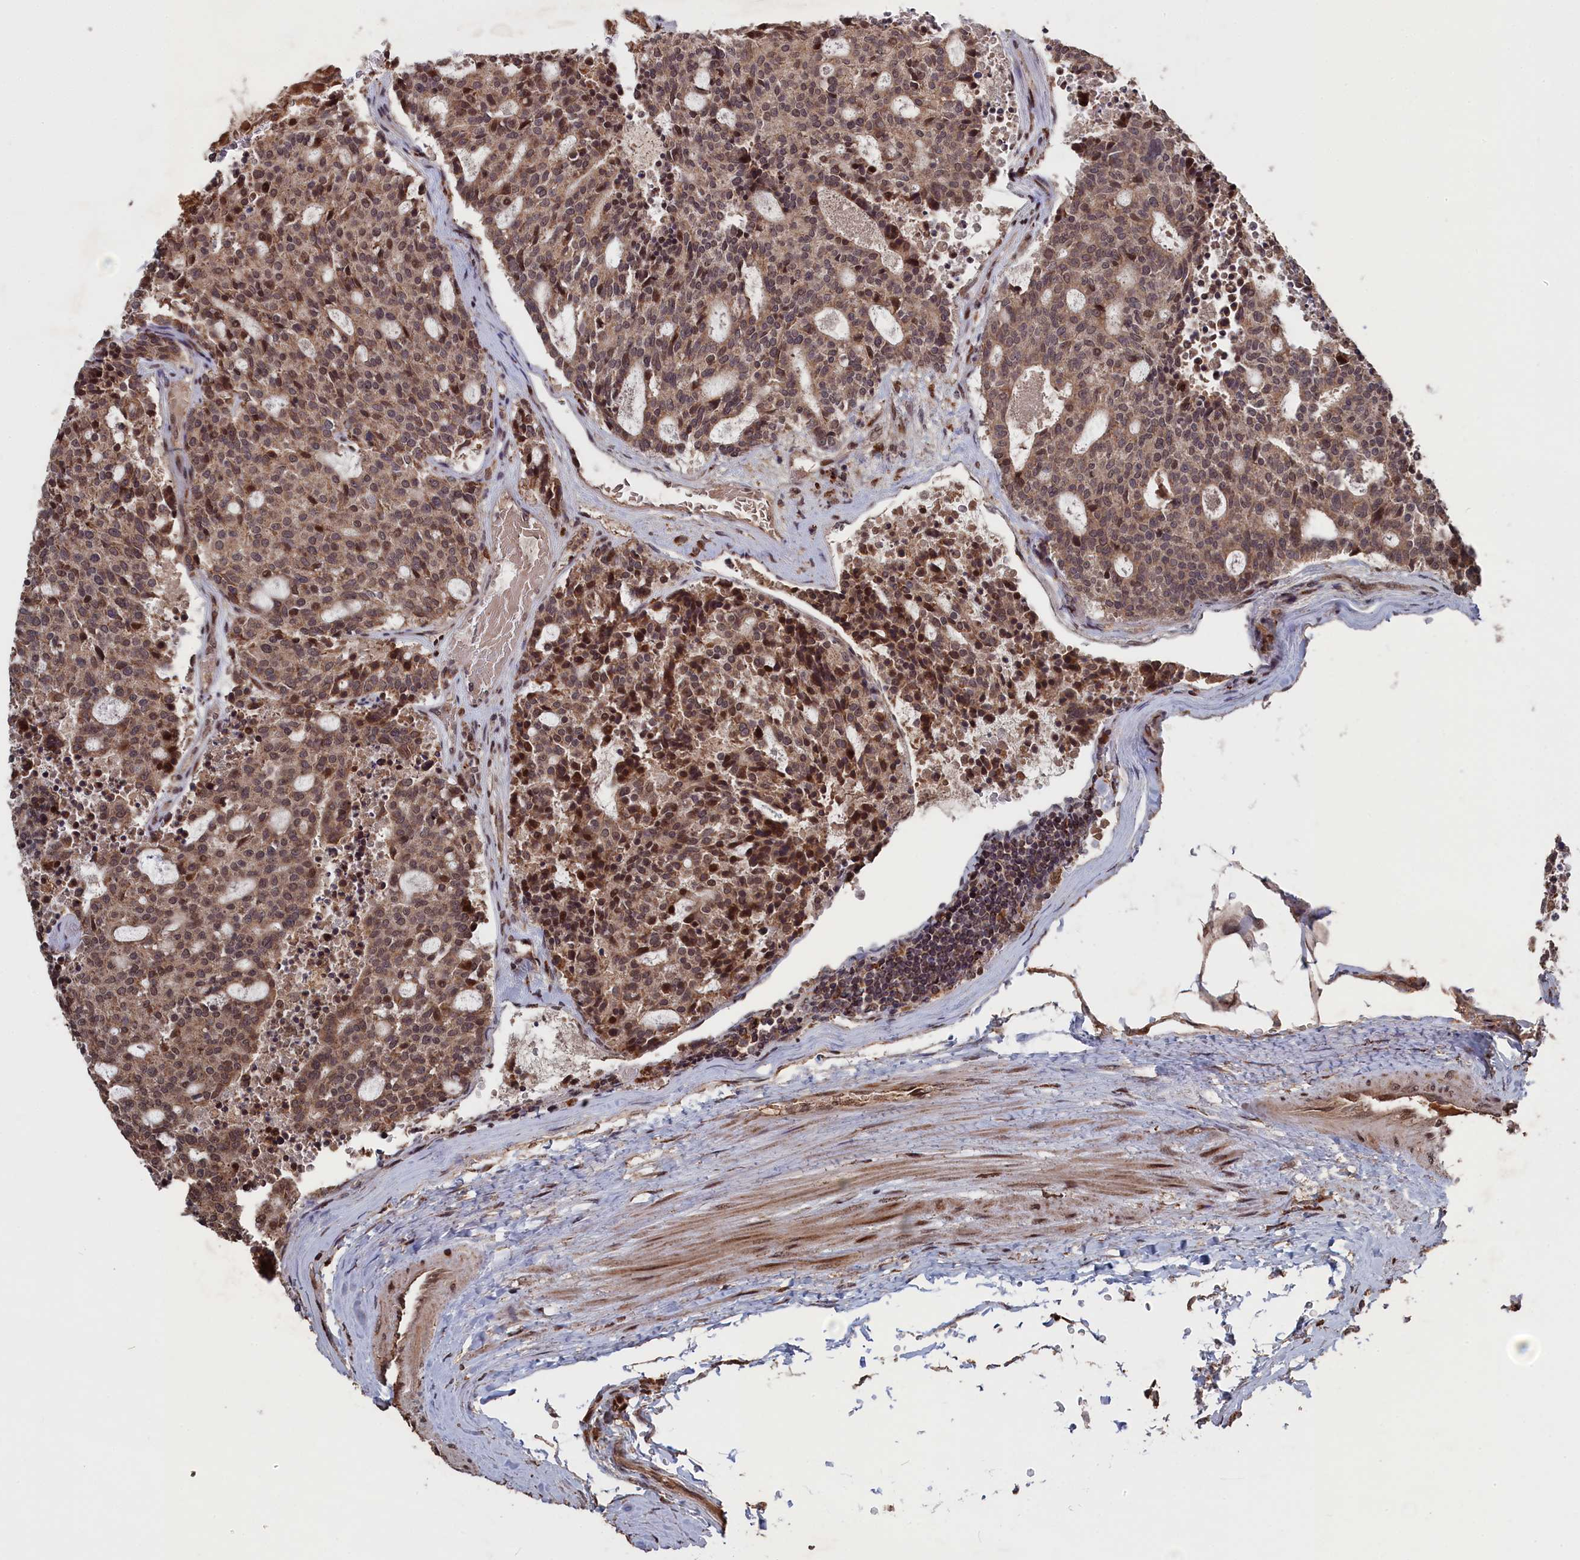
{"staining": {"intensity": "moderate", "quantity": ">75%", "location": "cytoplasmic/membranous,nuclear"}, "tissue": "carcinoid", "cell_type": "Tumor cells", "image_type": "cancer", "snomed": [{"axis": "morphology", "description": "Carcinoid, malignant, NOS"}, {"axis": "topography", "description": "Pancreas"}], "caption": "Immunohistochemistry (IHC) of malignant carcinoid shows medium levels of moderate cytoplasmic/membranous and nuclear expression in approximately >75% of tumor cells.", "gene": "CEACAM21", "patient": {"sex": "female", "age": 54}}